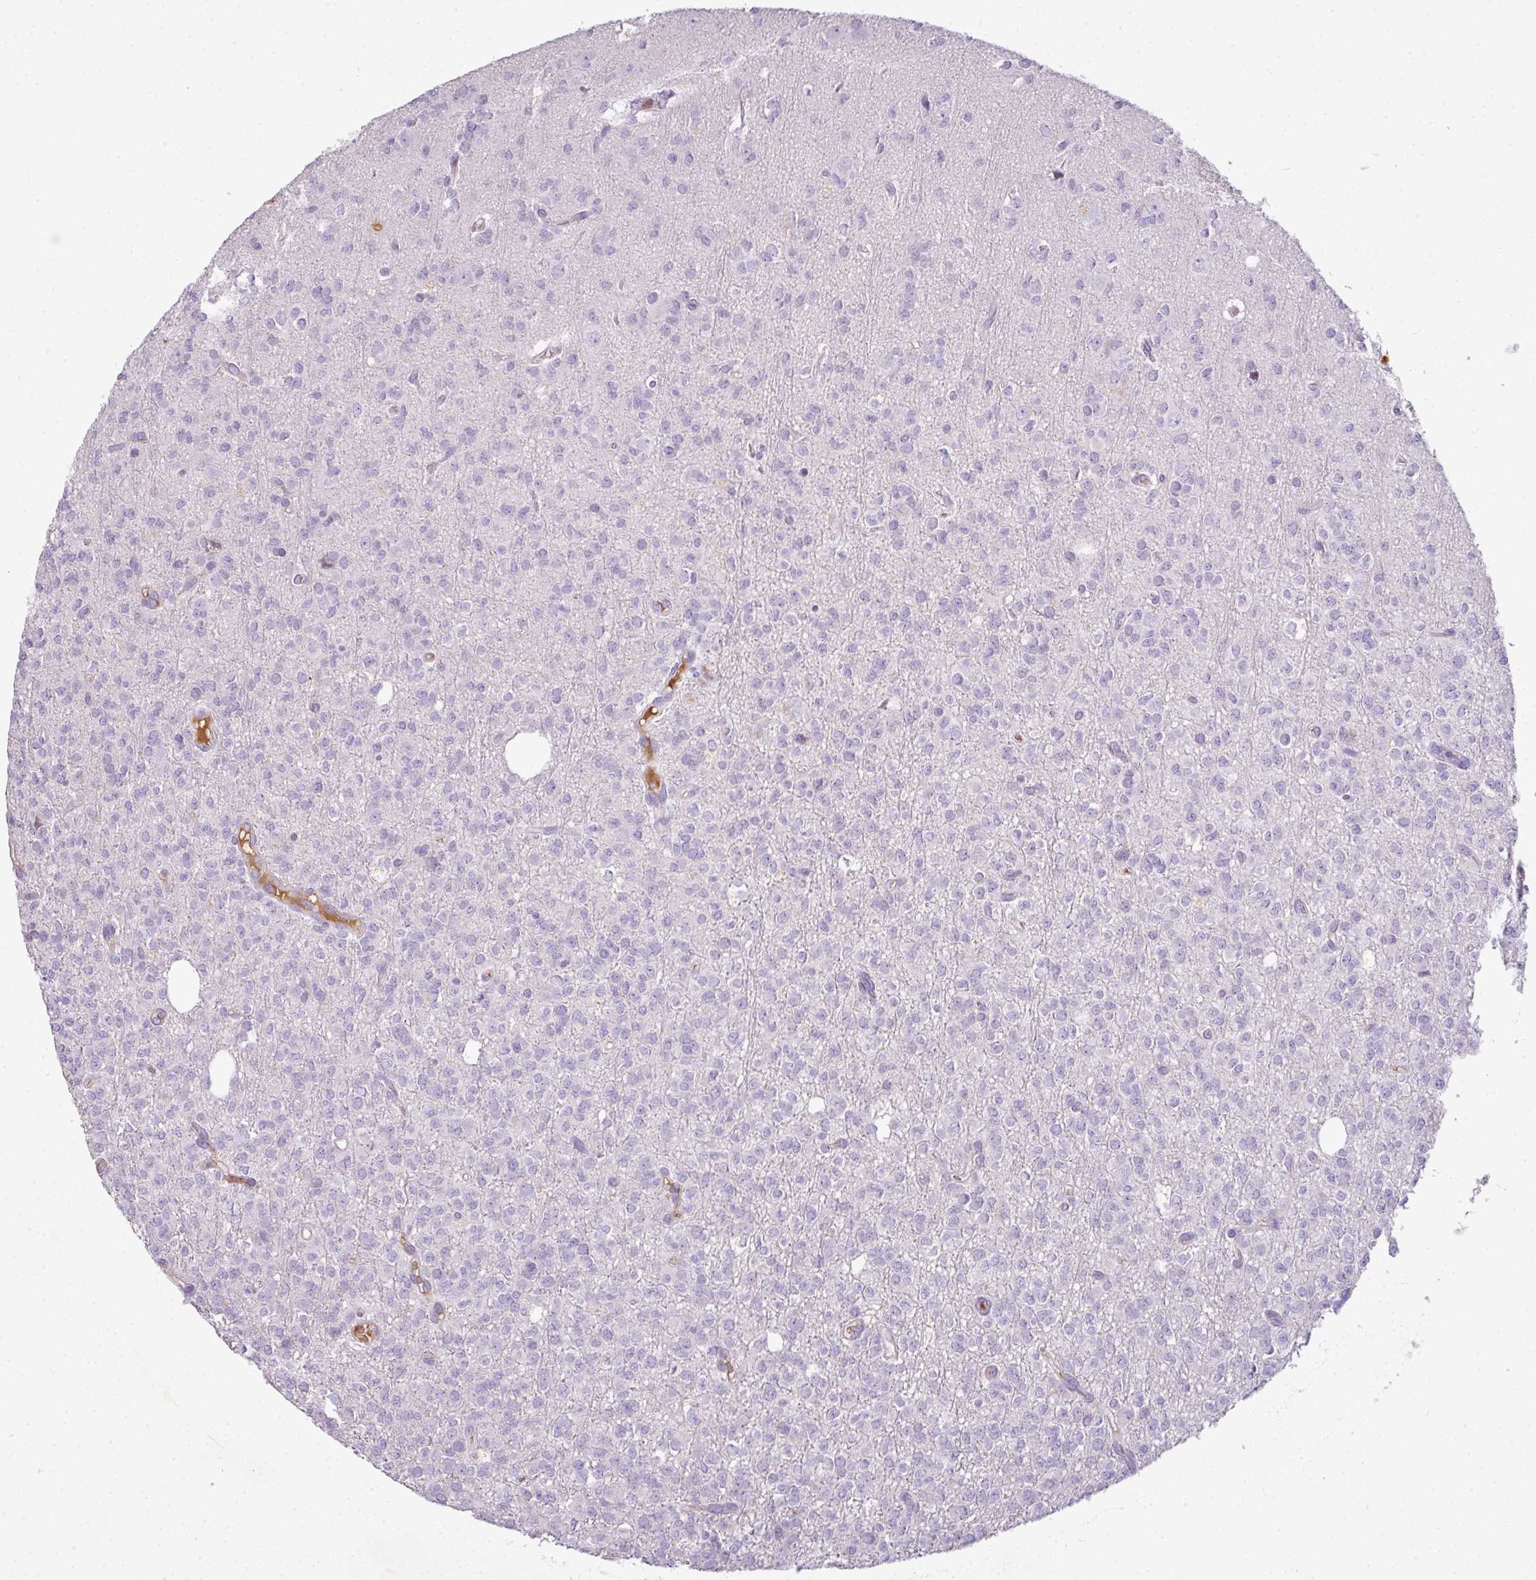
{"staining": {"intensity": "negative", "quantity": "none", "location": "none"}, "tissue": "glioma", "cell_type": "Tumor cells", "image_type": "cancer", "snomed": [{"axis": "morphology", "description": "Glioma, malignant, Low grade"}, {"axis": "topography", "description": "Brain"}], "caption": "Protein analysis of glioma displays no significant staining in tumor cells.", "gene": "C4B", "patient": {"sex": "female", "age": 33}}